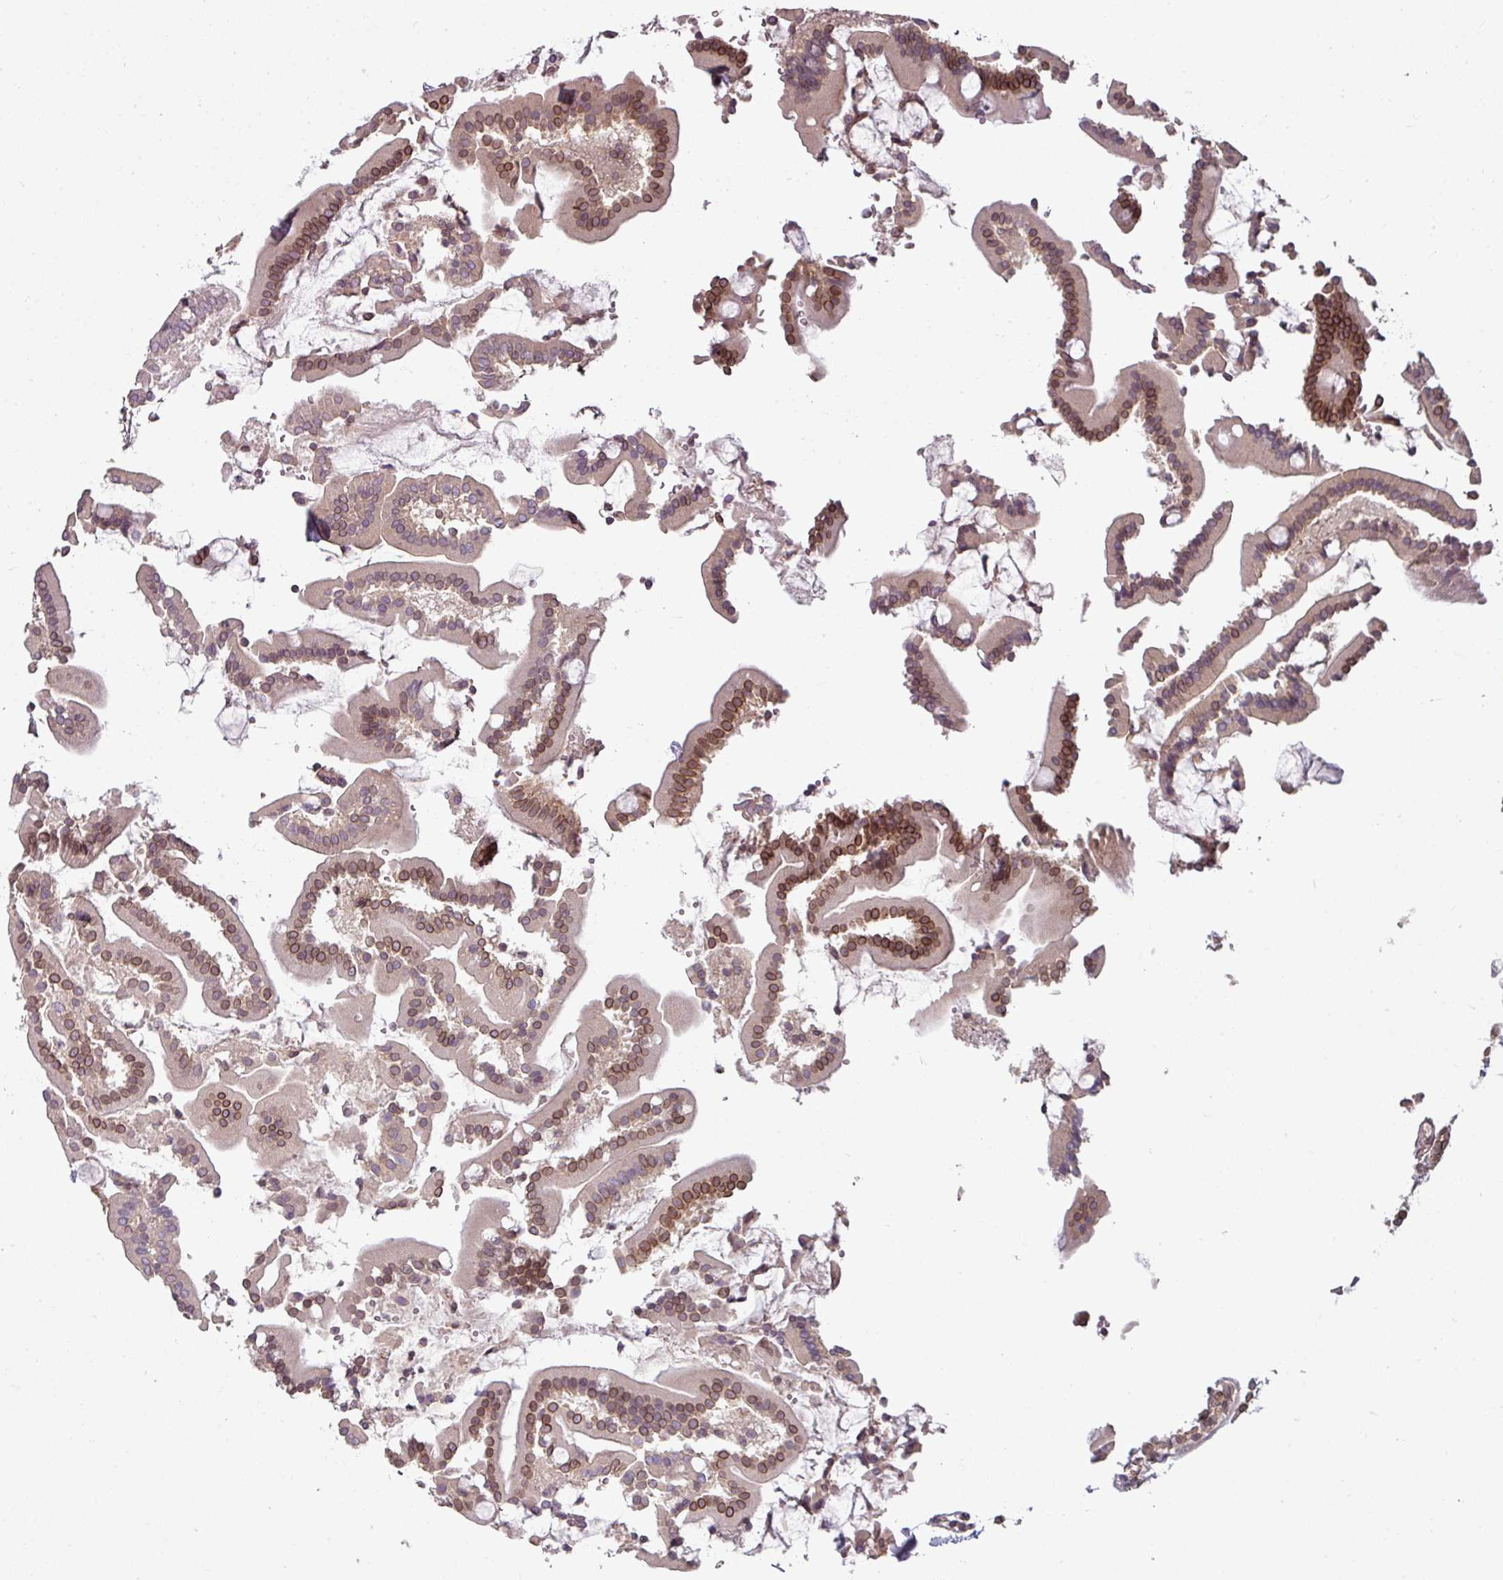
{"staining": {"intensity": "moderate", "quantity": ">75%", "location": "cytoplasmic/membranous,nuclear"}, "tissue": "duodenum", "cell_type": "Glandular cells", "image_type": "normal", "snomed": [{"axis": "morphology", "description": "Normal tissue, NOS"}, {"axis": "topography", "description": "Duodenum"}], "caption": "The immunohistochemical stain highlights moderate cytoplasmic/membranous,nuclear positivity in glandular cells of unremarkable duodenum. (DAB IHC, brown staining for protein, blue staining for nuclei).", "gene": "RANGAP1", "patient": {"sex": "male", "age": 55}}